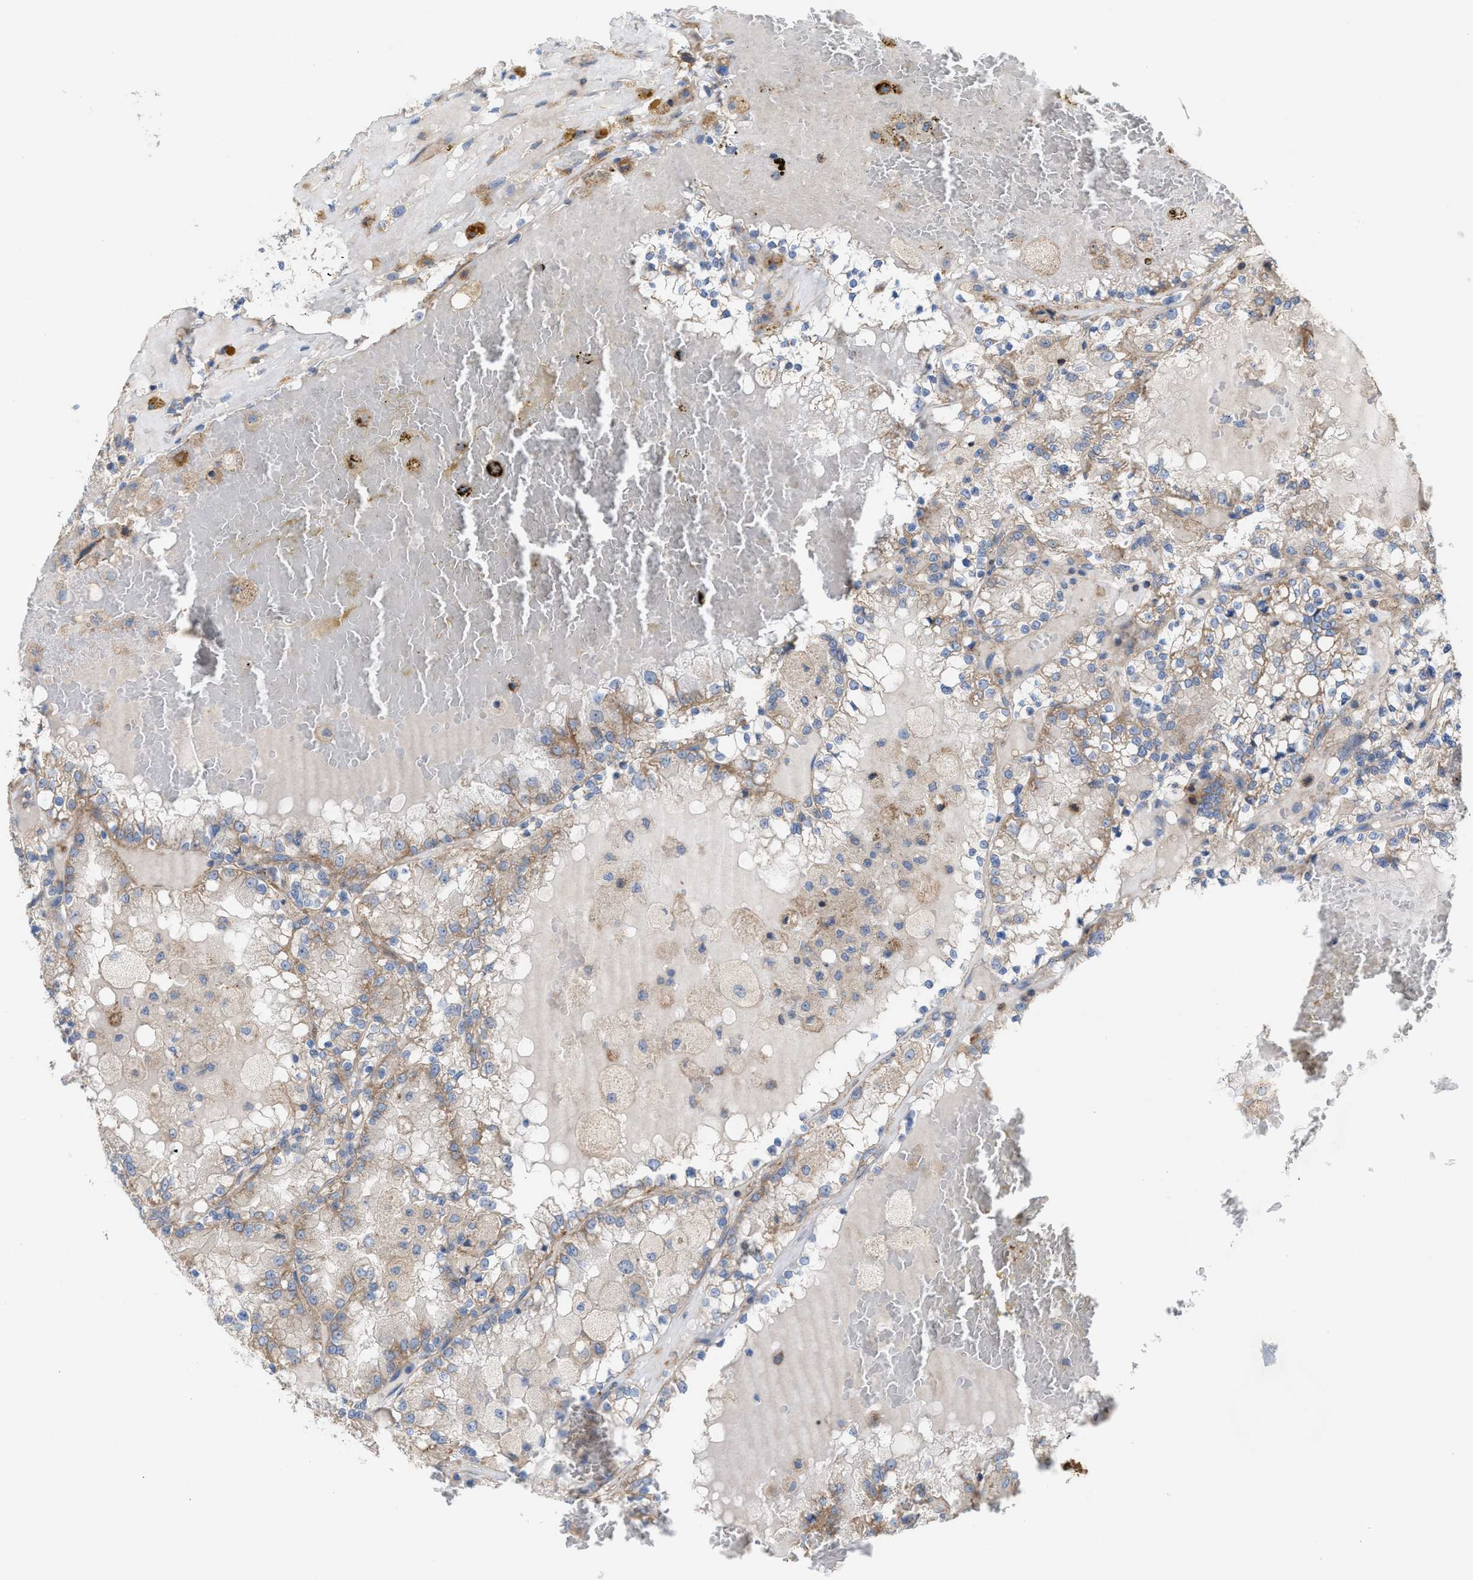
{"staining": {"intensity": "weak", "quantity": ">75%", "location": "cytoplasmic/membranous"}, "tissue": "renal cancer", "cell_type": "Tumor cells", "image_type": "cancer", "snomed": [{"axis": "morphology", "description": "Adenocarcinoma, NOS"}, {"axis": "topography", "description": "Kidney"}], "caption": "IHC (DAB) staining of human renal adenocarcinoma demonstrates weak cytoplasmic/membranous protein expression in approximately >75% of tumor cells.", "gene": "OXSM", "patient": {"sex": "female", "age": 56}}